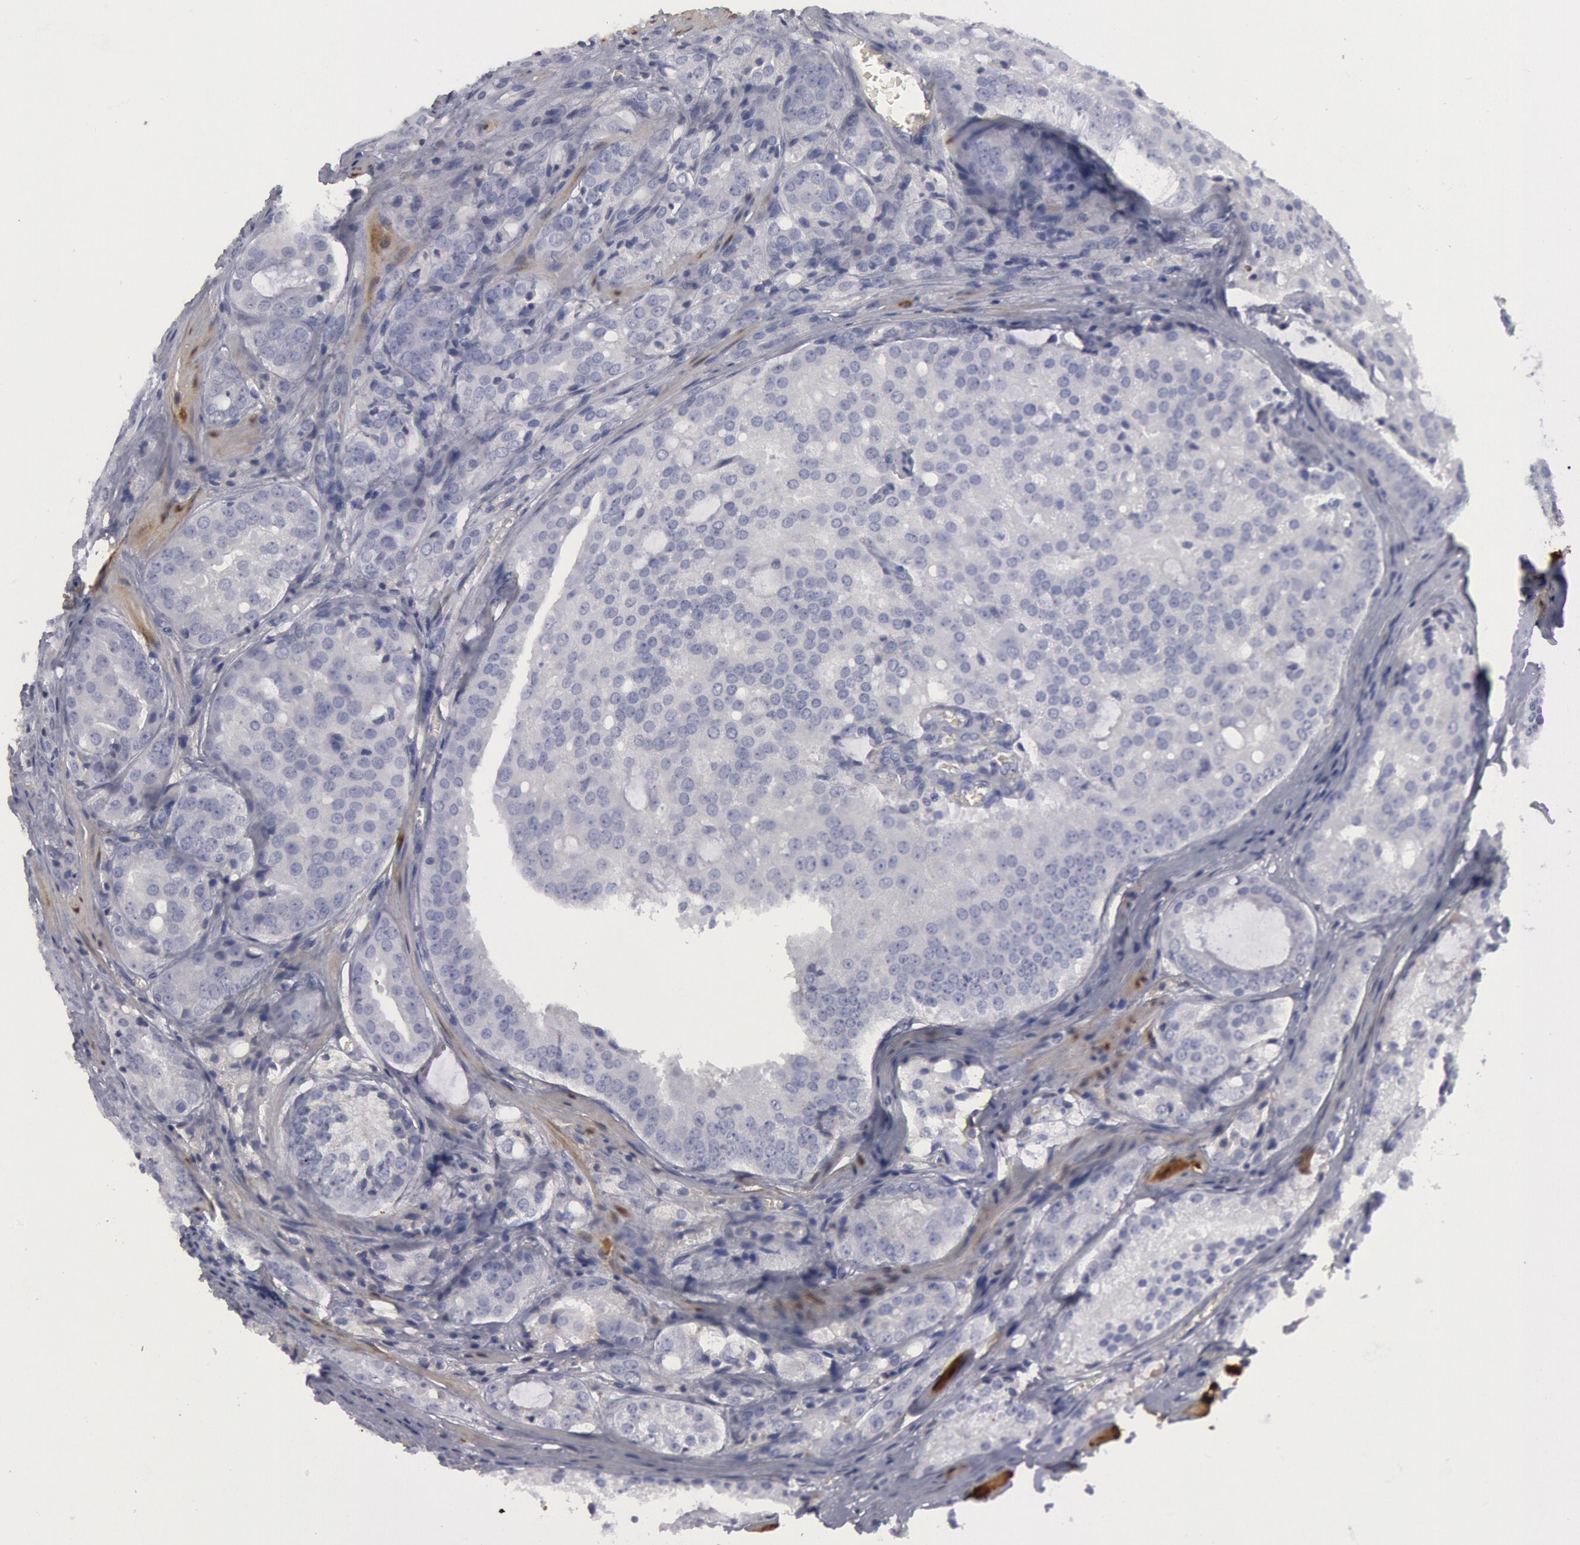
{"staining": {"intensity": "negative", "quantity": "none", "location": "none"}, "tissue": "prostate cancer", "cell_type": "Tumor cells", "image_type": "cancer", "snomed": [{"axis": "morphology", "description": "Adenocarcinoma, Medium grade"}, {"axis": "topography", "description": "Prostate"}], "caption": "Tumor cells show no significant positivity in prostate cancer.", "gene": "FHL1", "patient": {"sex": "male", "age": 60}}